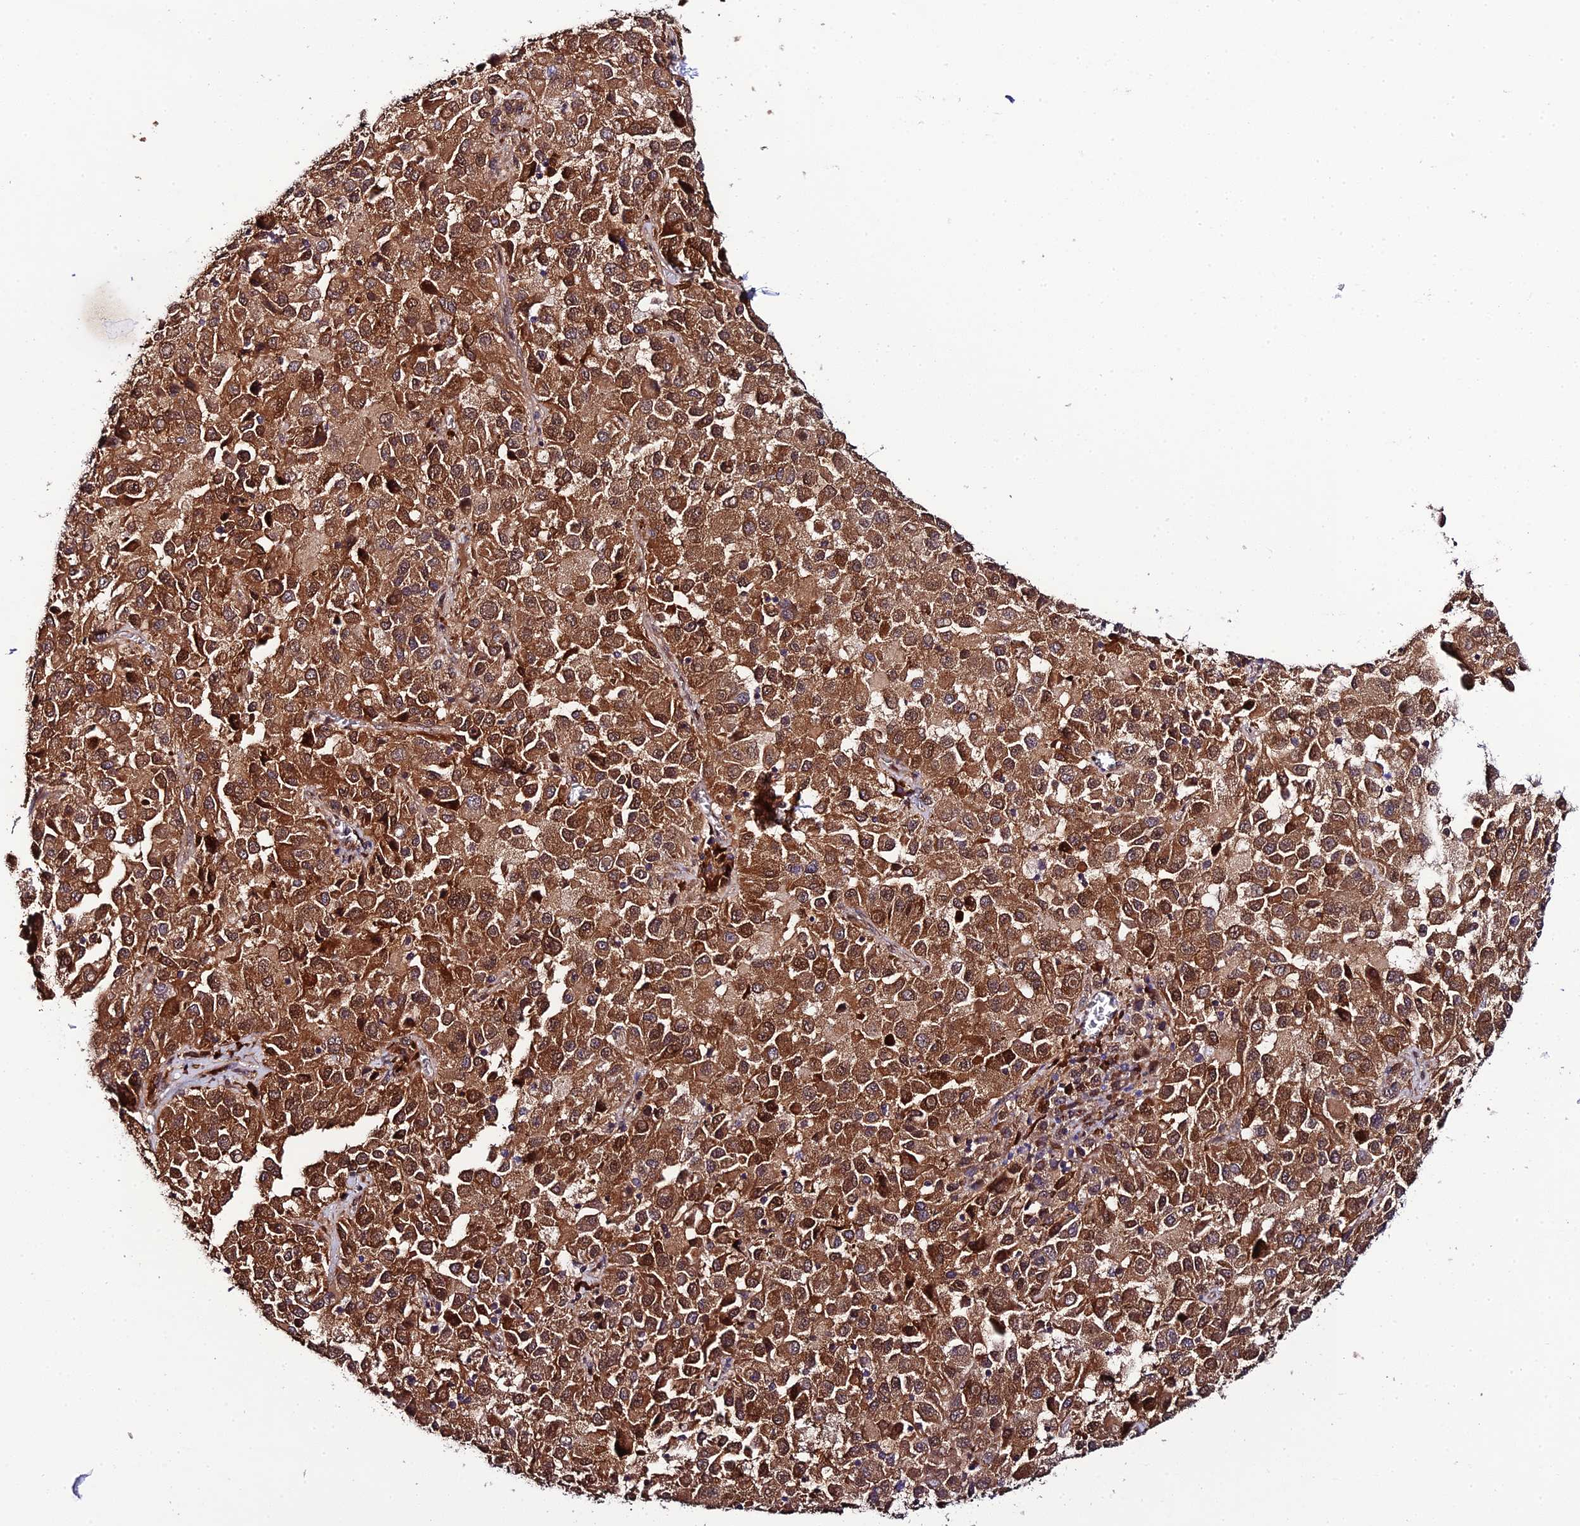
{"staining": {"intensity": "moderate", "quantity": ">75%", "location": "cytoplasmic/membranous,nuclear"}, "tissue": "melanoma", "cell_type": "Tumor cells", "image_type": "cancer", "snomed": [{"axis": "morphology", "description": "Malignant melanoma, Metastatic site"}, {"axis": "topography", "description": "Lung"}], "caption": "Human melanoma stained for a protein (brown) displays moderate cytoplasmic/membranous and nuclear positive positivity in approximately >75% of tumor cells.", "gene": "P3H3", "patient": {"sex": "male", "age": 64}}